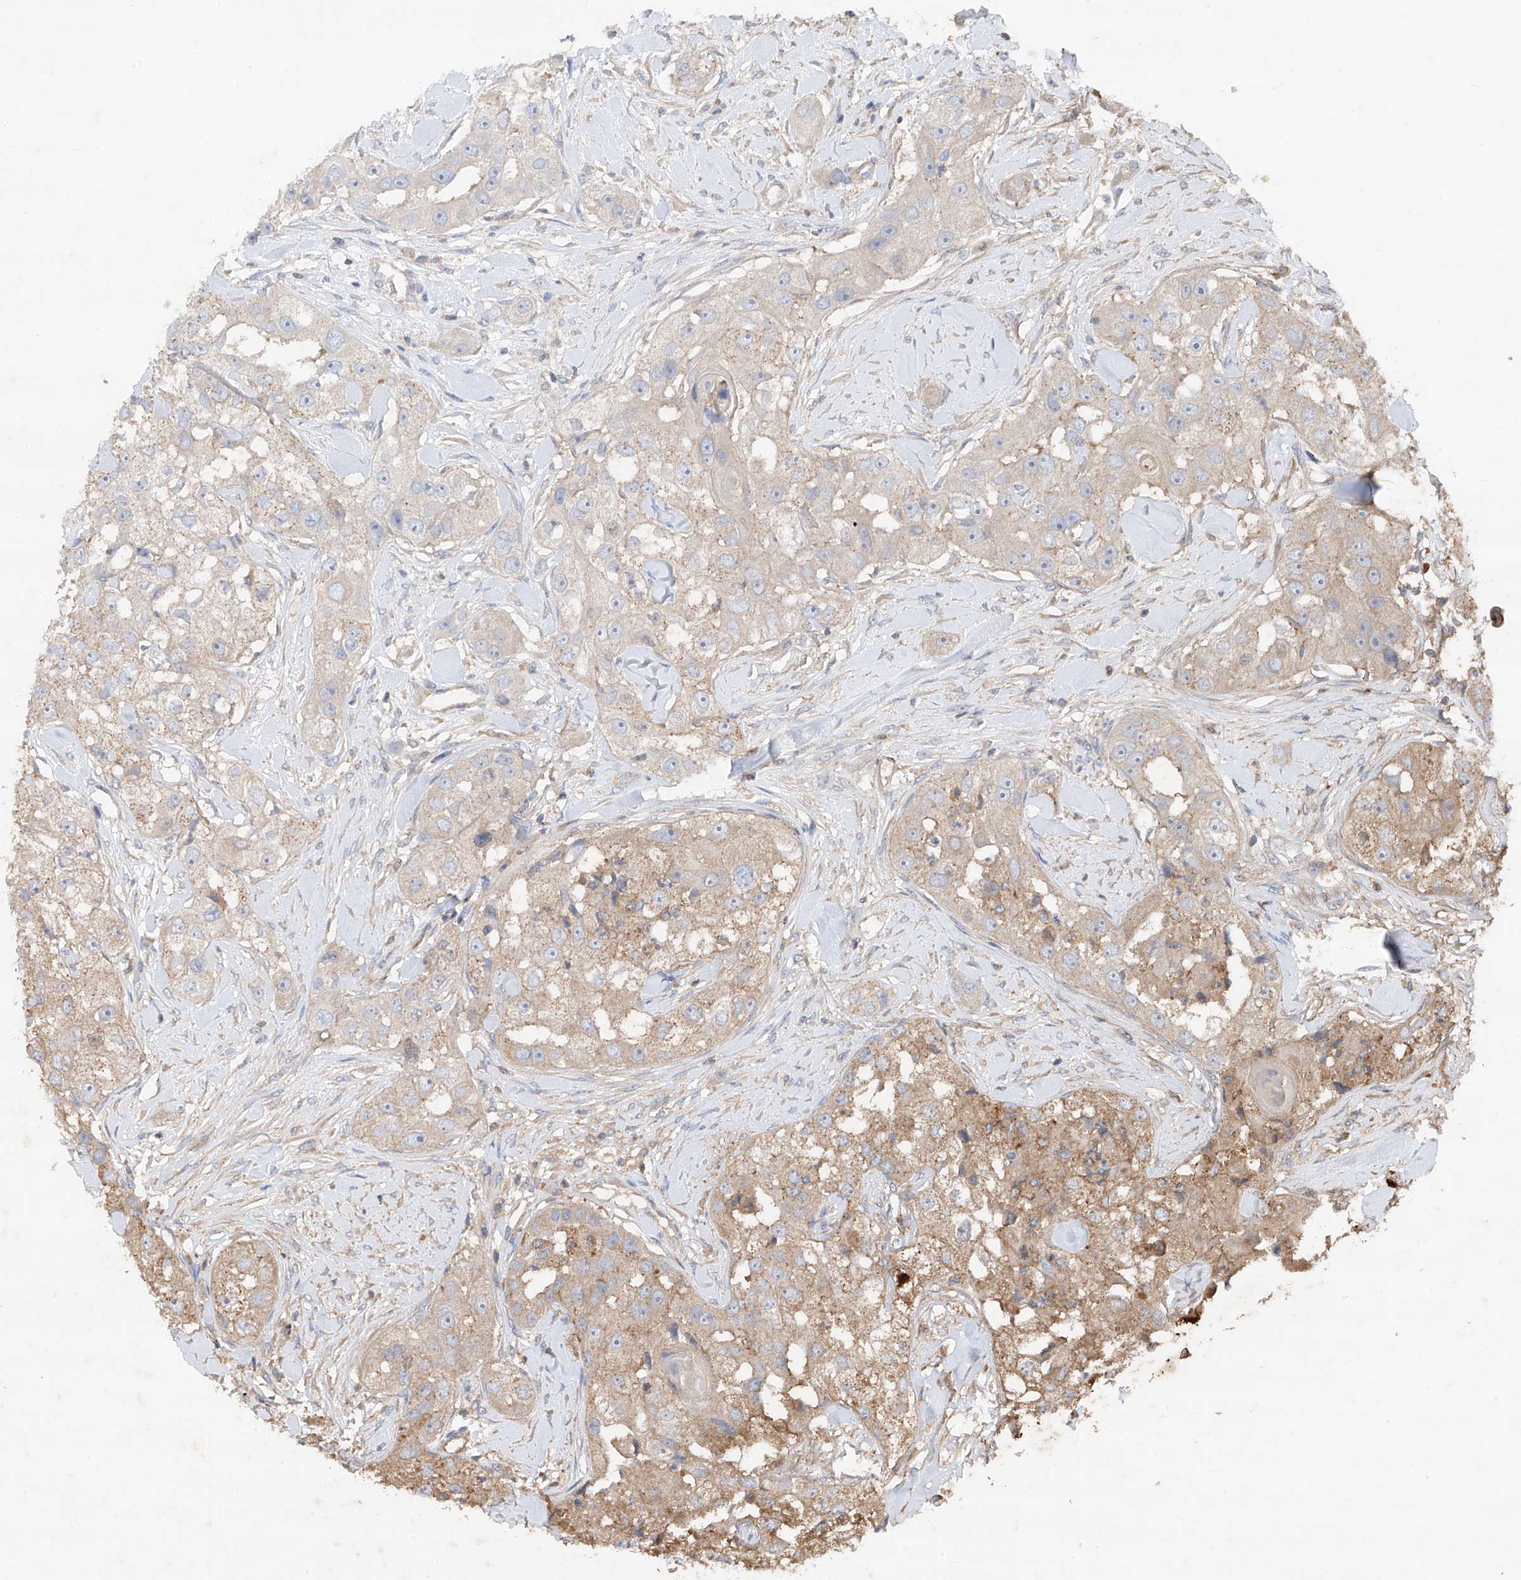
{"staining": {"intensity": "weak", "quantity": "25%-75%", "location": "cytoplasmic/membranous"}, "tissue": "head and neck cancer", "cell_type": "Tumor cells", "image_type": "cancer", "snomed": [{"axis": "morphology", "description": "Normal tissue, NOS"}, {"axis": "morphology", "description": "Squamous cell carcinoma, NOS"}, {"axis": "topography", "description": "Skeletal muscle"}, {"axis": "topography", "description": "Head-Neck"}], "caption": "A high-resolution micrograph shows immunohistochemistry staining of head and neck squamous cell carcinoma, which shows weak cytoplasmic/membranous expression in approximately 25%-75% of tumor cells.", "gene": "EDN1", "patient": {"sex": "male", "age": 51}}